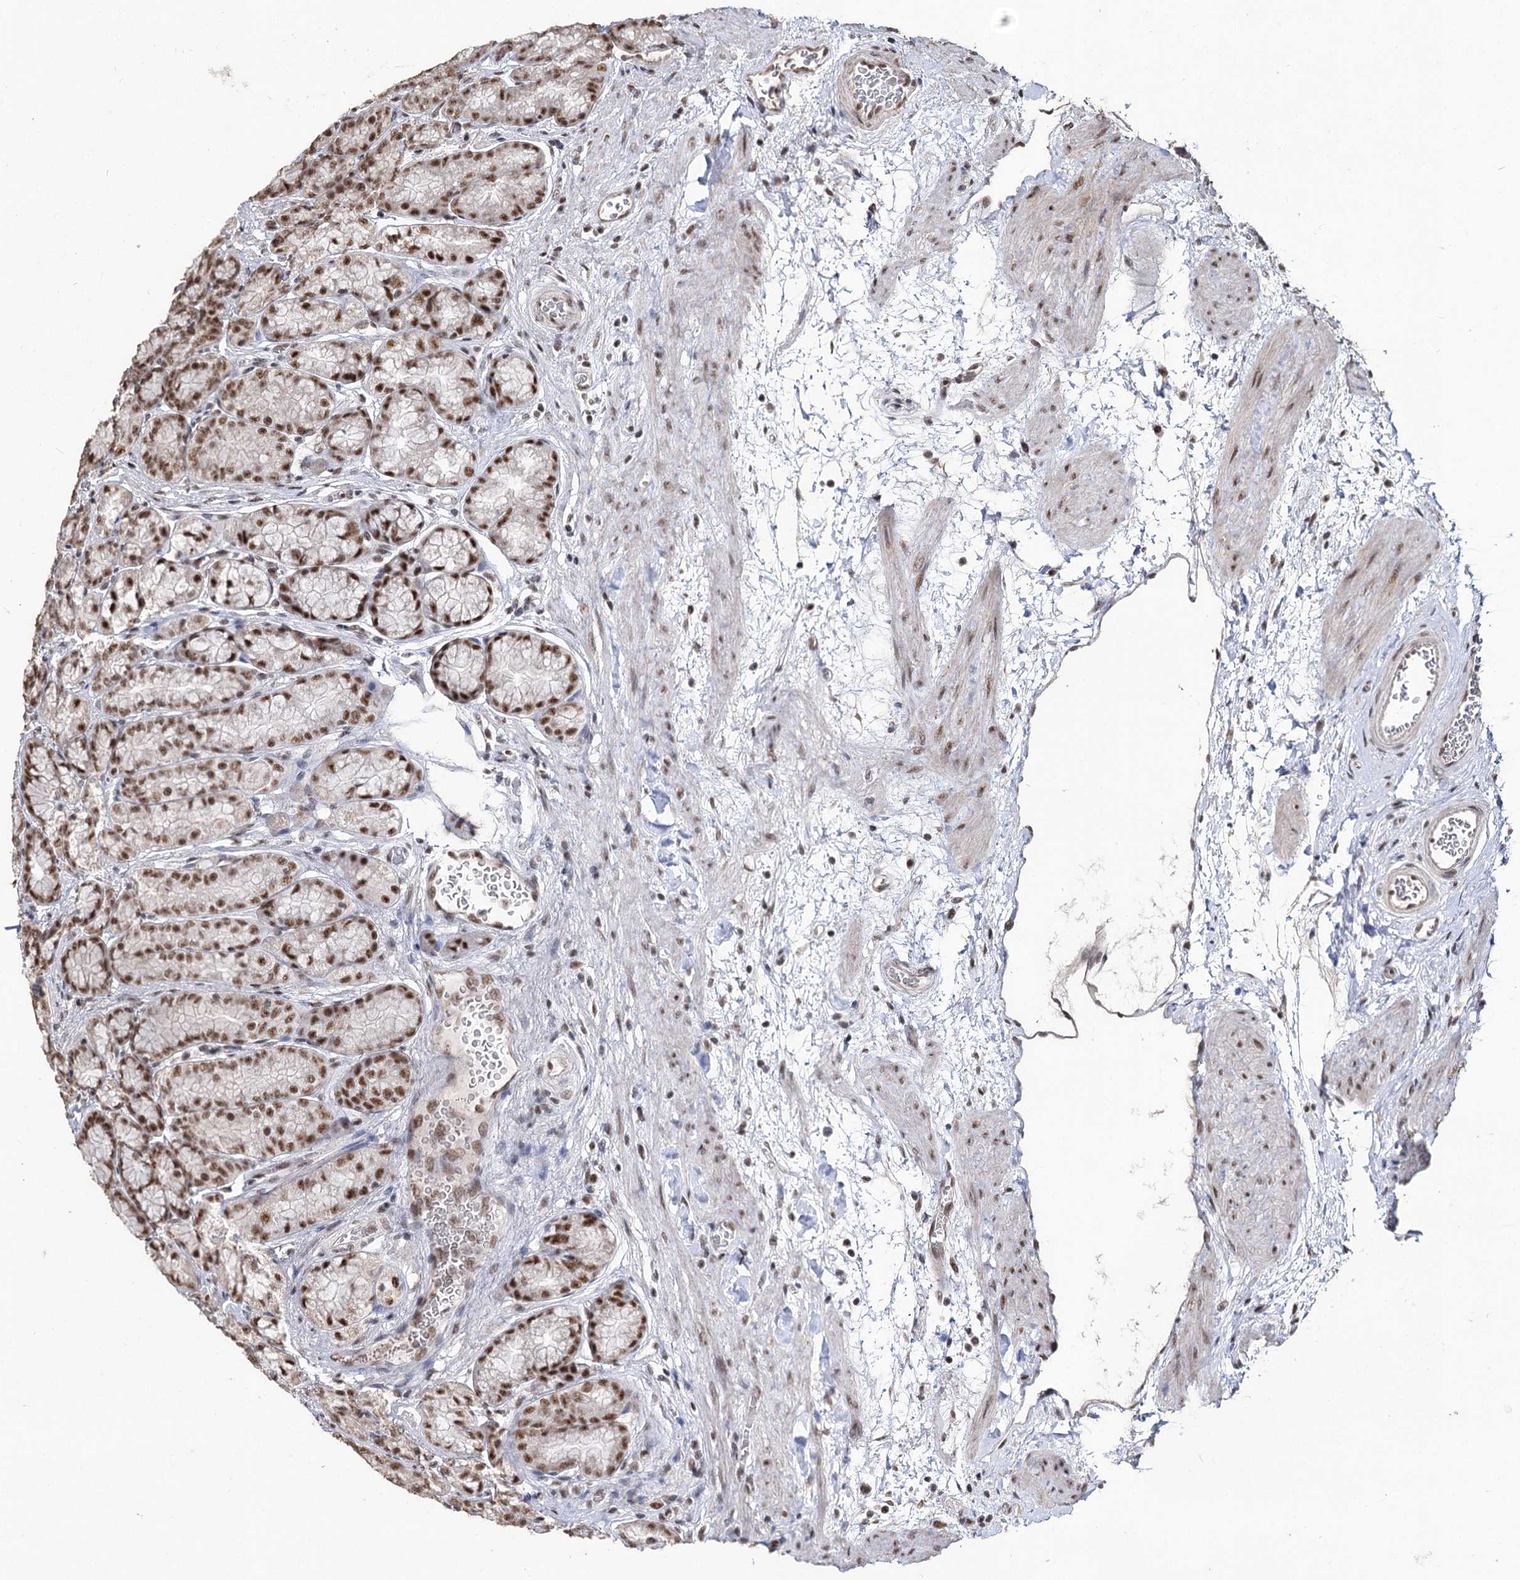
{"staining": {"intensity": "moderate", "quantity": ">75%", "location": "nuclear"}, "tissue": "stomach", "cell_type": "Glandular cells", "image_type": "normal", "snomed": [{"axis": "morphology", "description": "Normal tissue, NOS"}, {"axis": "morphology", "description": "Adenocarcinoma, NOS"}, {"axis": "morphology", "description": "Adenocarcinoma, High grade"}, {"axis": "topography", "description": "Stomach, upper"}, {"axis": "topography", "description": "Stomach"}], "caption": "Protein analysis of normal stomach reveals moderate nuclear expression in approximately >75% of glandular cells.", "gene": "U2SURP", "patient": {"sex": "female", "age": 65}}